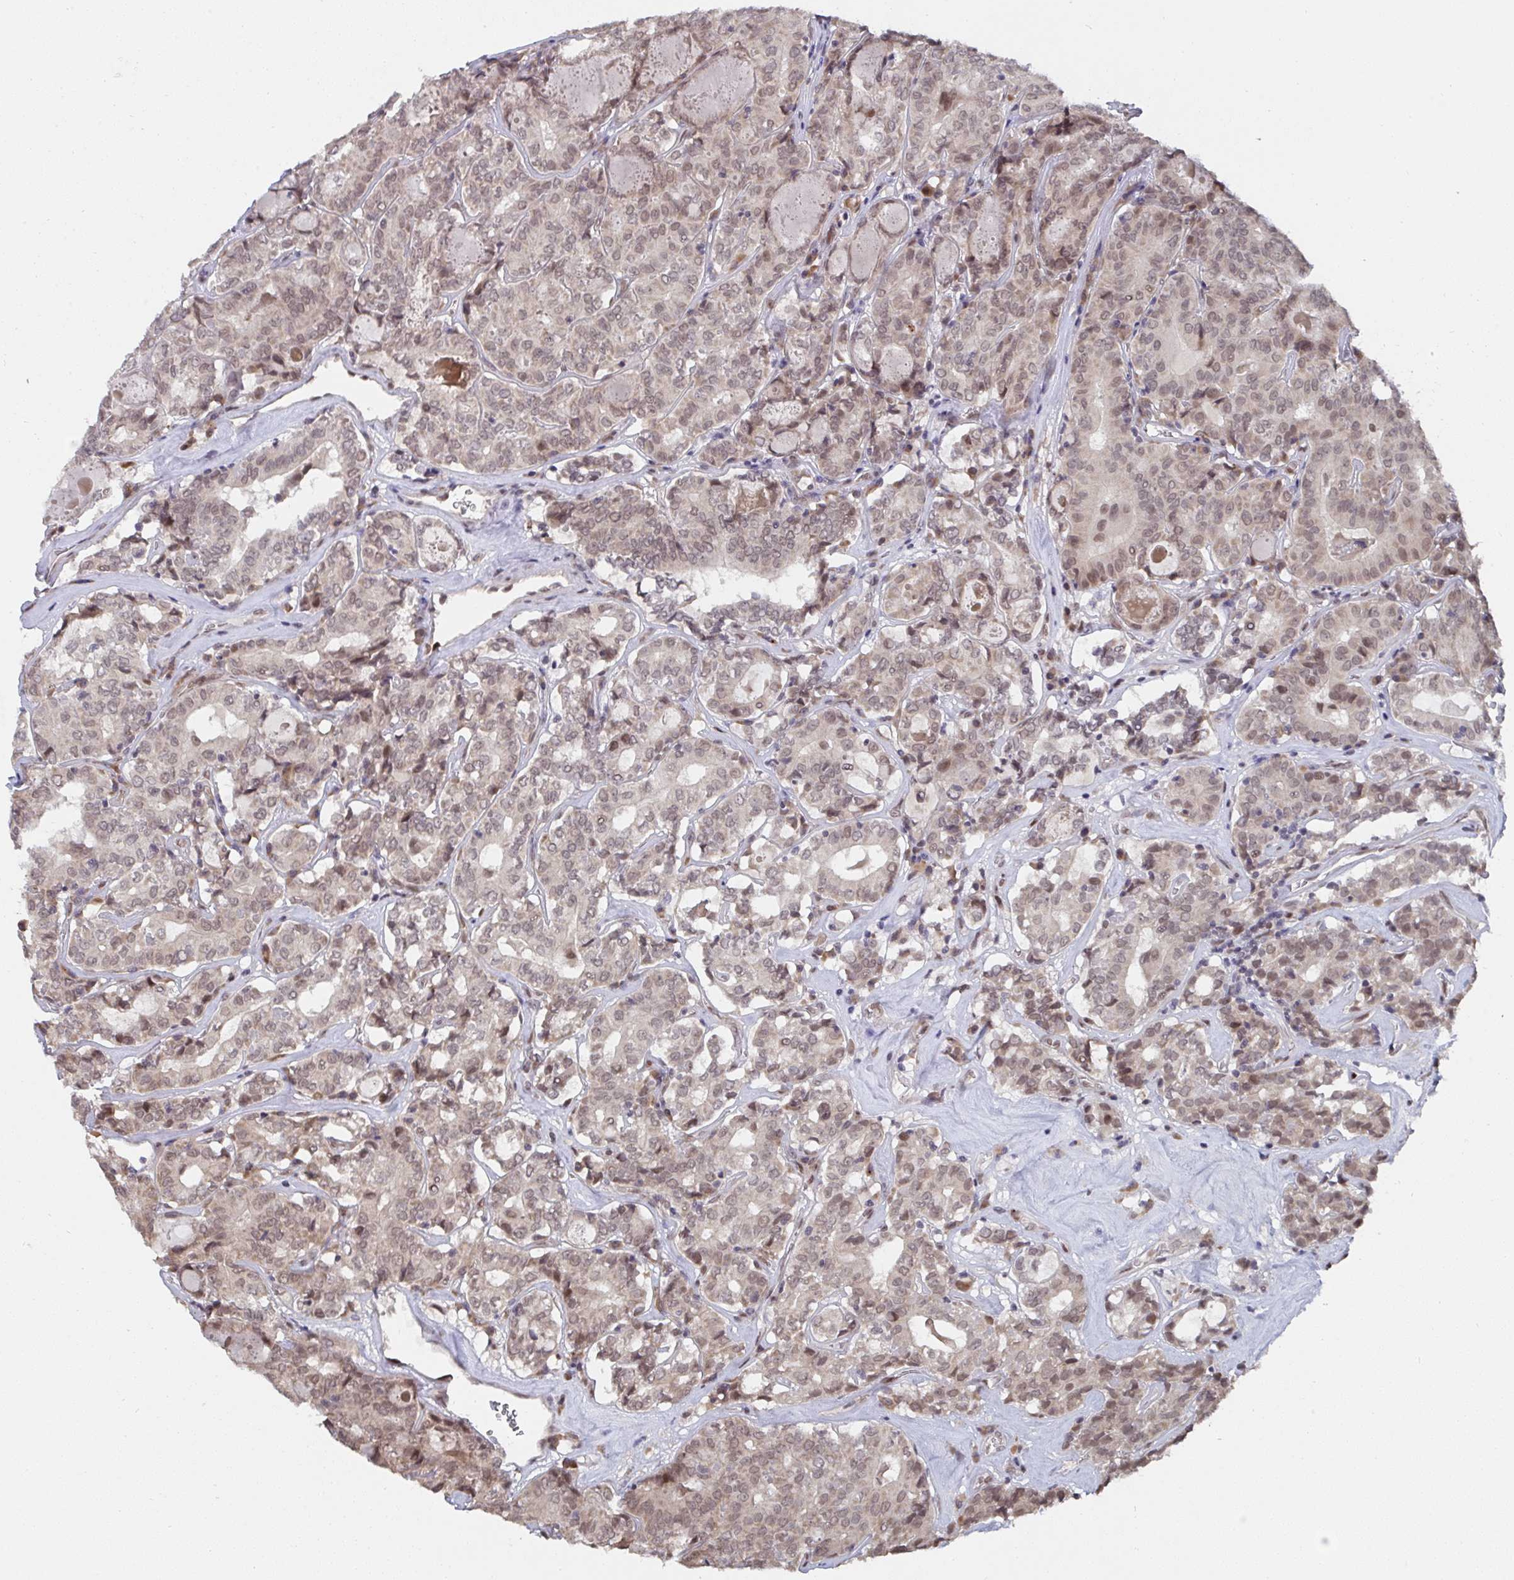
{"staining": {"intensity": "moderate", "quantity": ">75%", "location": "nuclear"}, "tissue": "thyroid cancer", "cell_type": "Tumor cells", "image_type": "cancer", "snomed": [{"axis": "morphology", "description": "Papillary adenocarcinoma, NOS"}, {"axis": "topography", "description": "Thyroid gland"}], "caption": "Immunohistochemistry of human thyroid cancer (papillary adenocarcinoma) exhibits medium levels of moderate nuclear positivity in approximately >75% of tumor cells.", "gene": "JMJD1C", "patient": {"sex": "female", "age": 72}}